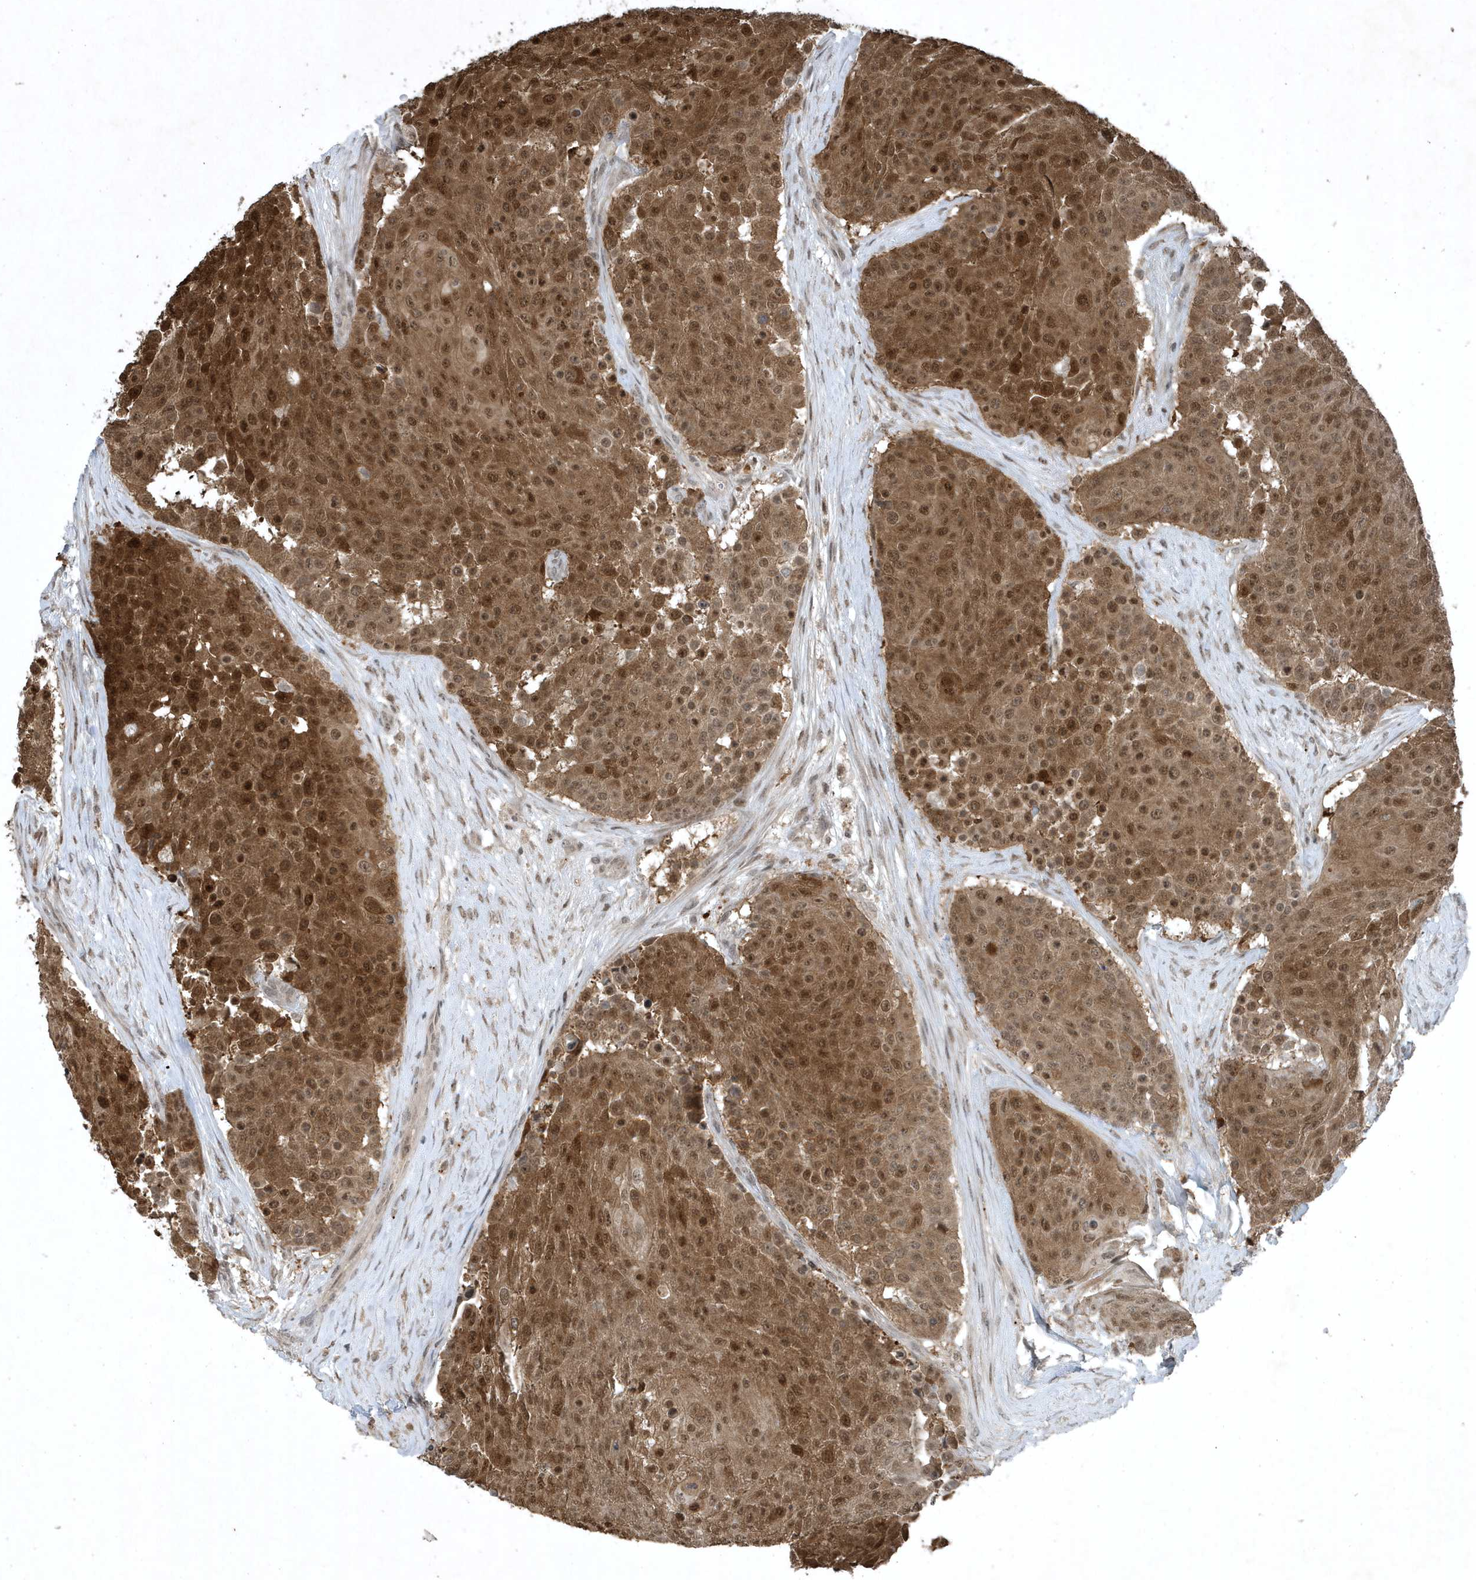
{"staining": {"intensity": "strong", "quantity": ">75%", "location": "cytoplasmic/membranous,nuclear"}, "tissue": "urothelial cancer", "cell_type": "Tumor cells", "image_type": "cancer", "snomed": [{"axis": "morphology", "description": "Urothelial carcinoma, High grade"}, {"axis": "topography", "description": "Urinary bladder"}], "caption": "Protein staining by IHC exhibits strong cytoplasmic/membranous and nuclear staining in approximately >75% of tumor cells in high-grade urothelial carcinoma.", "gene": "HSPA1A", "patient": {"sex": "female", "age": 63}}